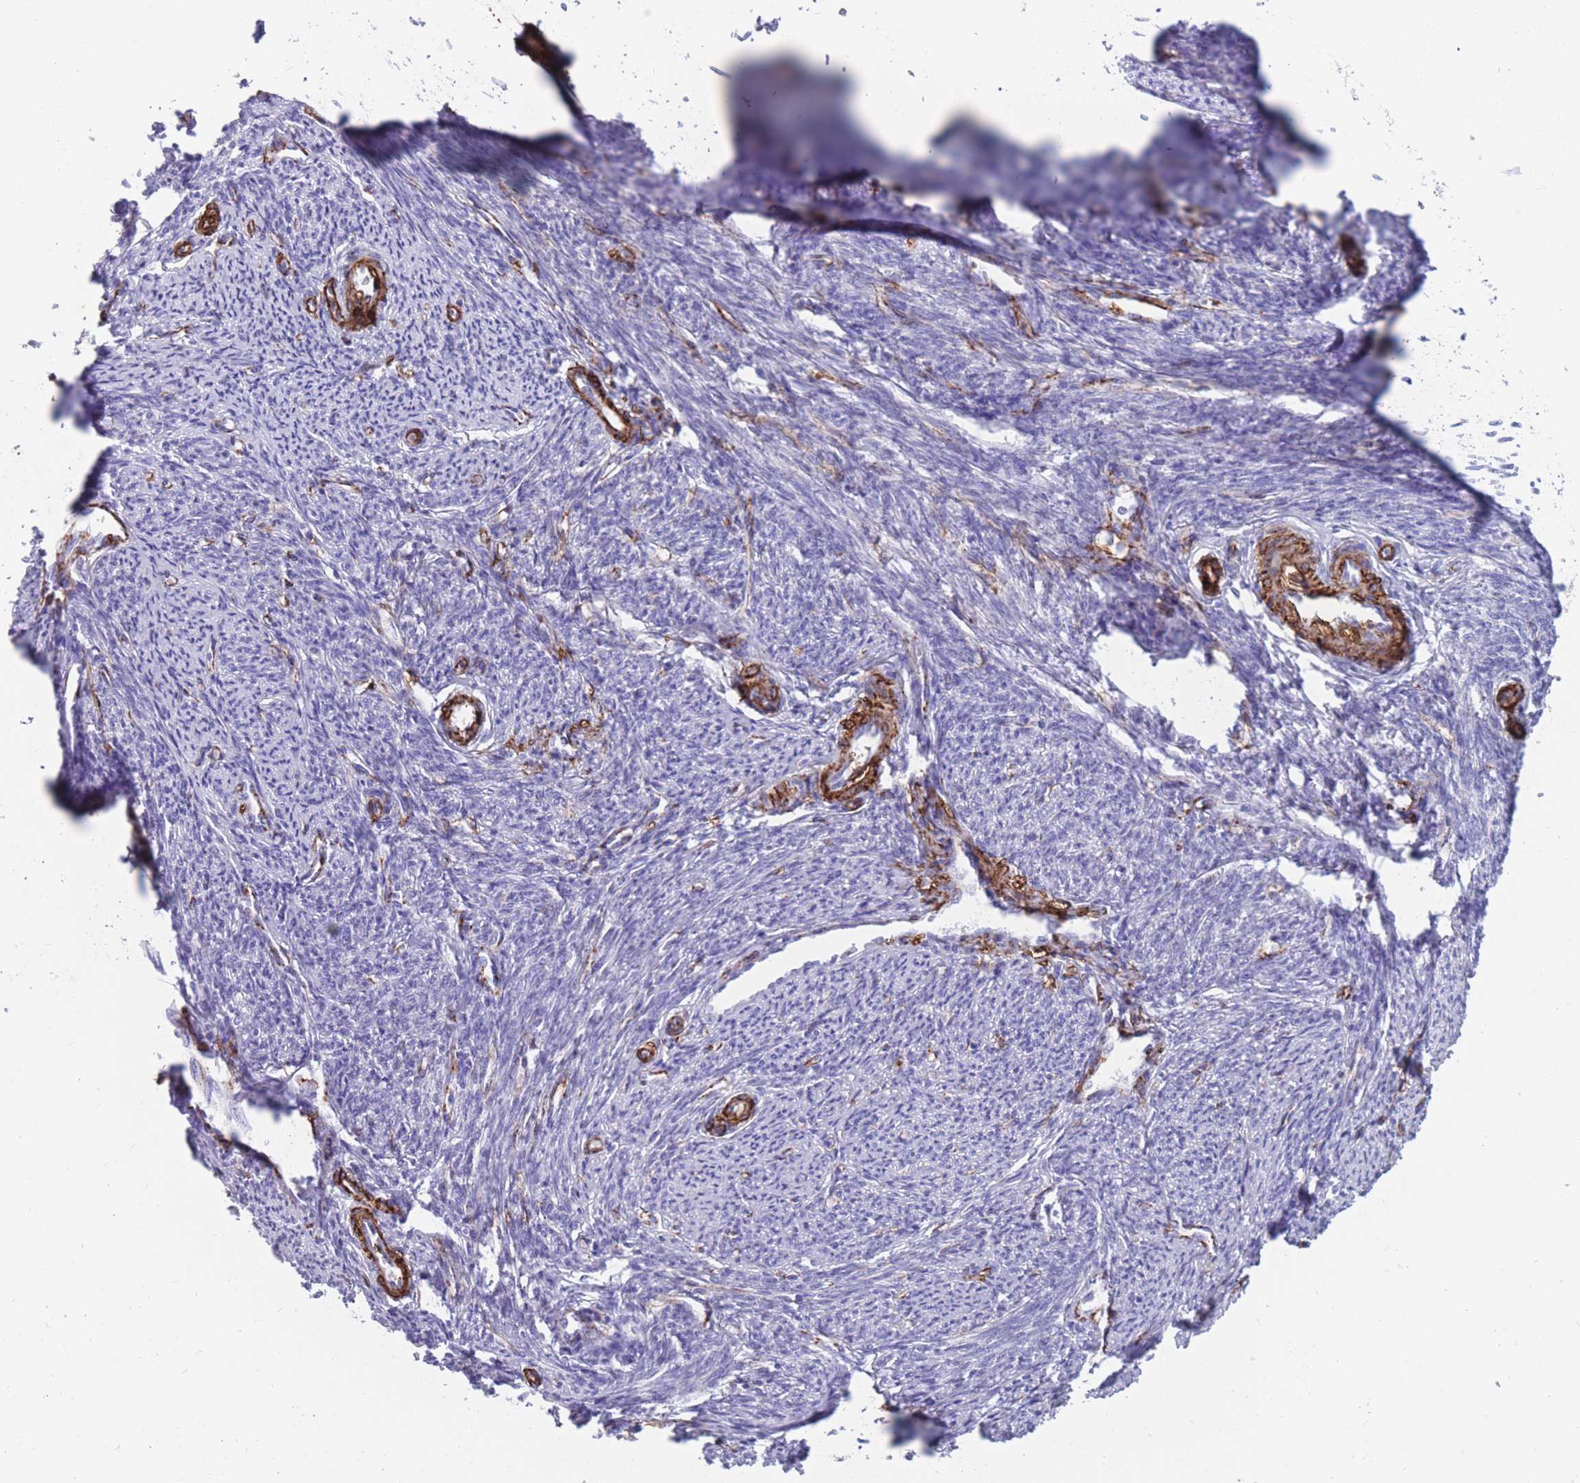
{"staining": {"intensity": "moderate", "quantity": "25%-75%", "location": "cytoplasmic/membranous"}, "tissue": "smooth muscle", "cell_type": "Smooth muscle cells", "image_type": "normal", "snomed": [{"axis": "morphology", "description": "Normal tissue, NOS"}, {"axis": "topography", "description": "Smooth muscle"}, {"axis": "topography", "description": "Uterus"}], "caption": "Protein staining demonstrates moderate cytoplasmic/membranous positivity in approximately 25%-75% of smooth muscle cells in unremarkable smooth muscle. (IHC, brightfield microscopy, high magnification).", "gene": "DPYD", "patient": {"sex": "female", "age": 59}}